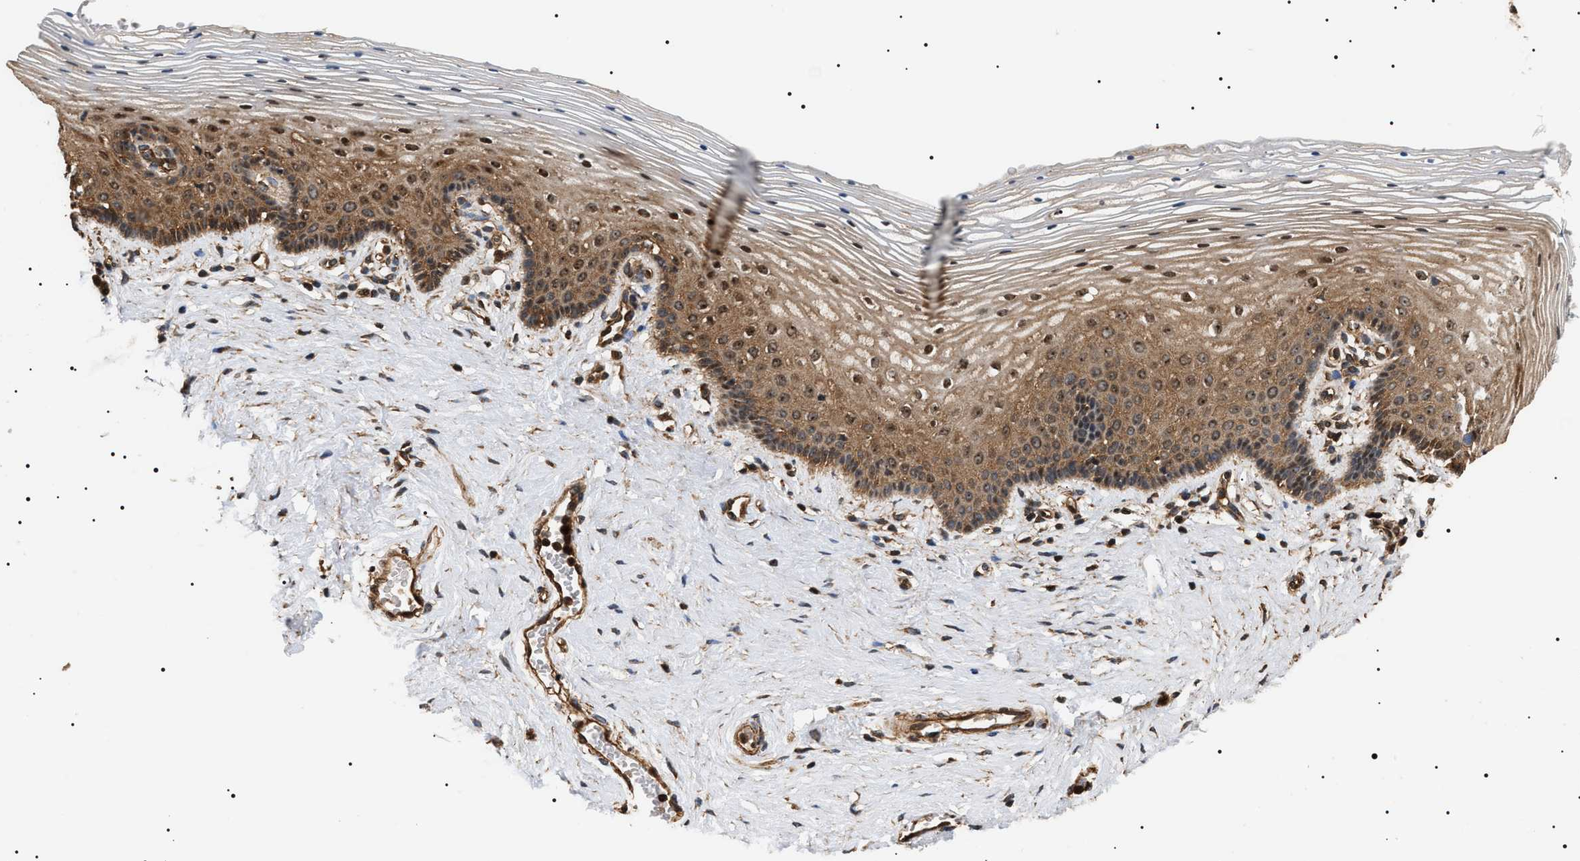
{"staining": {"intensity": "moderate", "quantity": ">75%", "location": "cytoplasmic/membranous,nuclear"}, "tissue": "vagina", "cell_type": "Squamous epithelial cells", "image_type": "normal", "snomed": [{"axis": "morphology", "description": "Normal tissue, NOS"}, {"axis": "topography", "description": "Vagina"}], "caption": "The immunohistochemical stain labels moderate cytoplasmic/membranous,nuclear staining in squamous epithelial cells of normal vagina.", "gene": "SH3GLB2", "patient": {"sex": "female", "age": 32}}